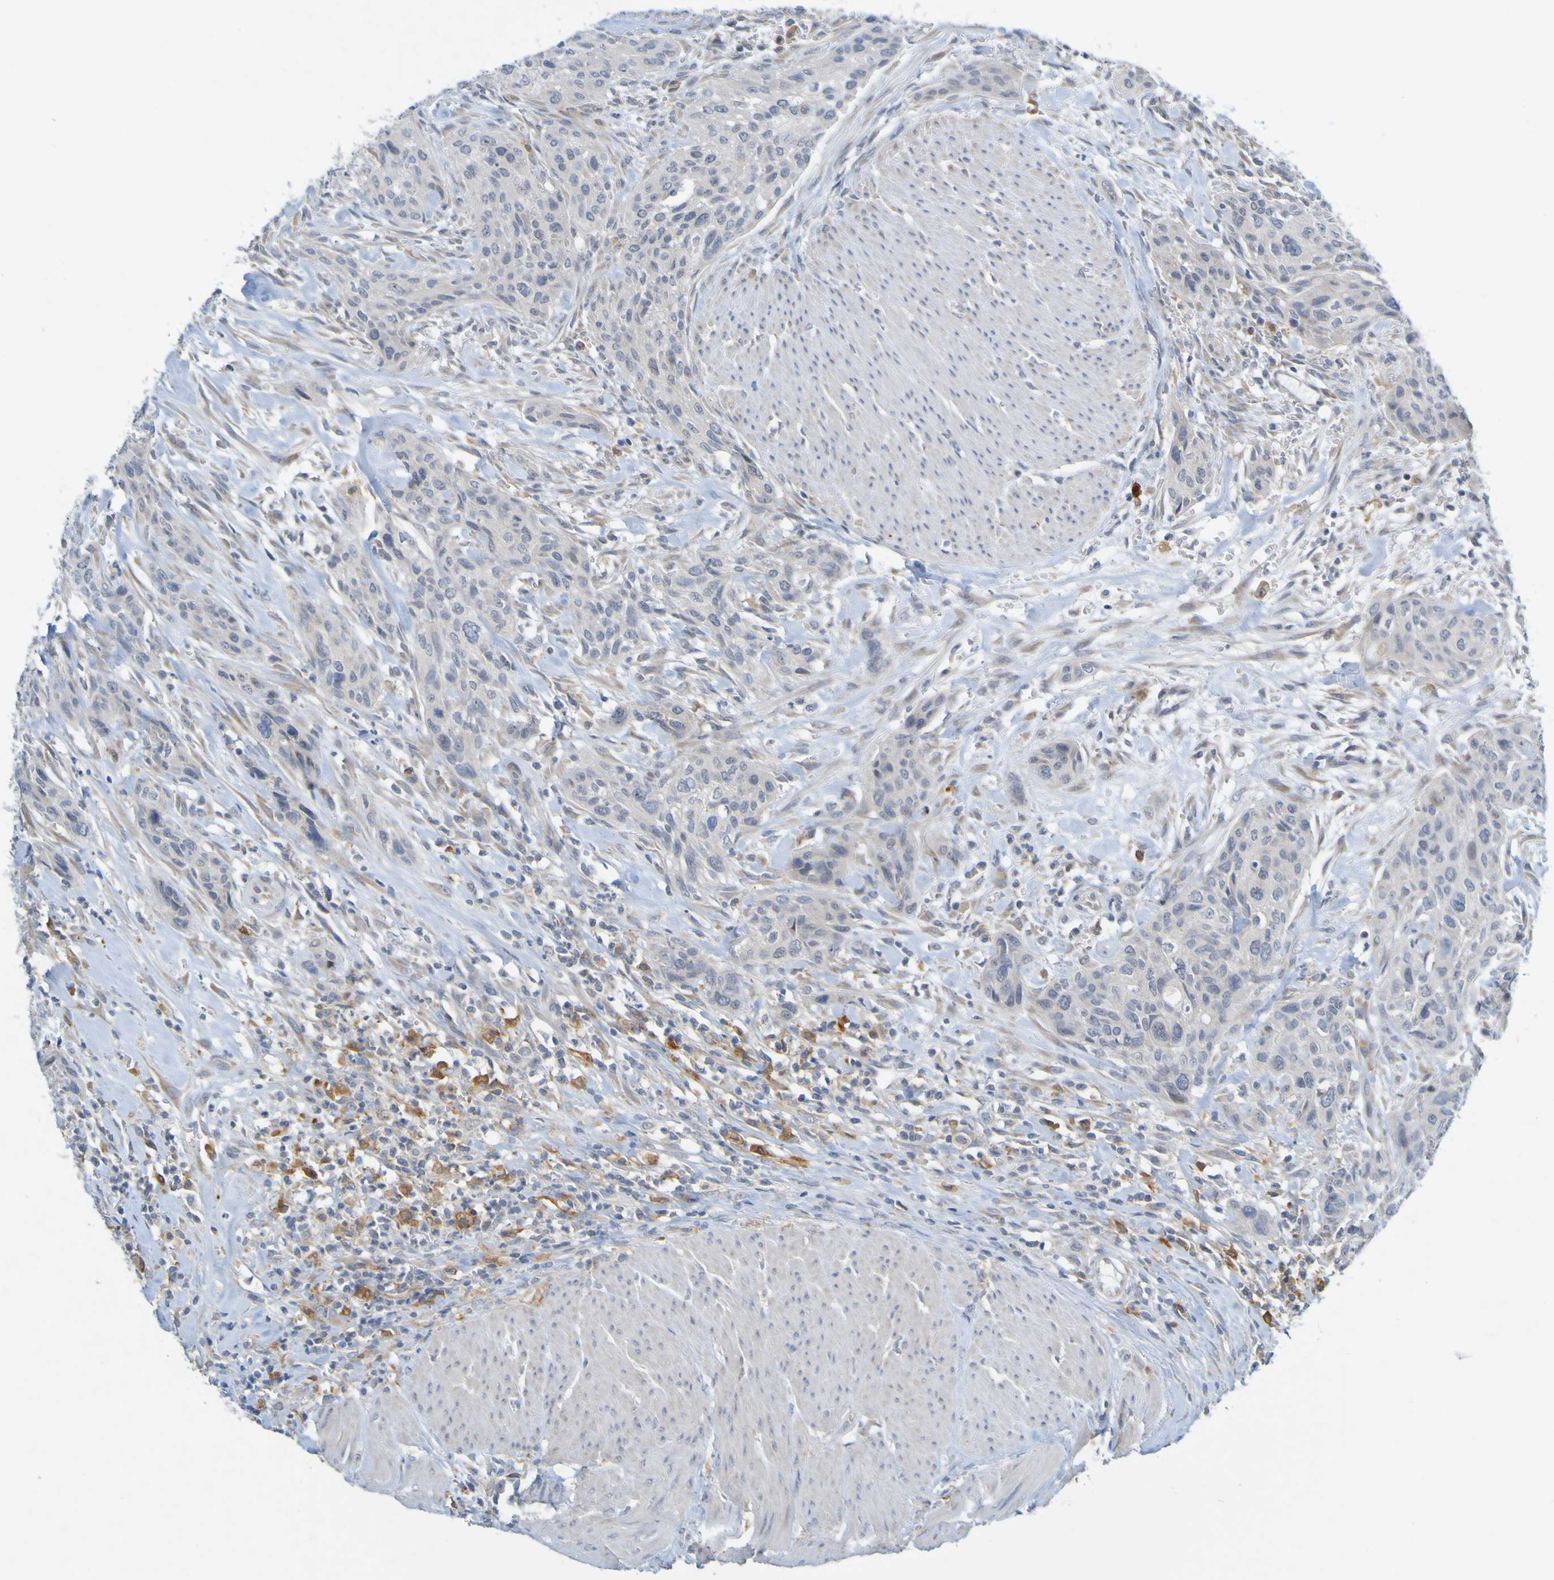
{"staining": {"intensity": "weak", "quantity": "<25%", "location": "cytoplasmic/membranous"}, "tissue": "urothelial cancer", "cell_type": "Tumor cells", "image_type": "cancer", "snomed": [{"axis": "morphology", "description": "Urothelial carcinoma, High grade"}, {"axis": "topography", "description": "Urinary bladder"}], "caption": "Immunohistochemical staining of human high-grade urothelial carcinoma exhibits no significant expression in tumor cells. (Brightfield microscopy of DAB IHC at high magnification).", "gene": "LILRB5", "patient": {"sex": "male", "age": 35}}